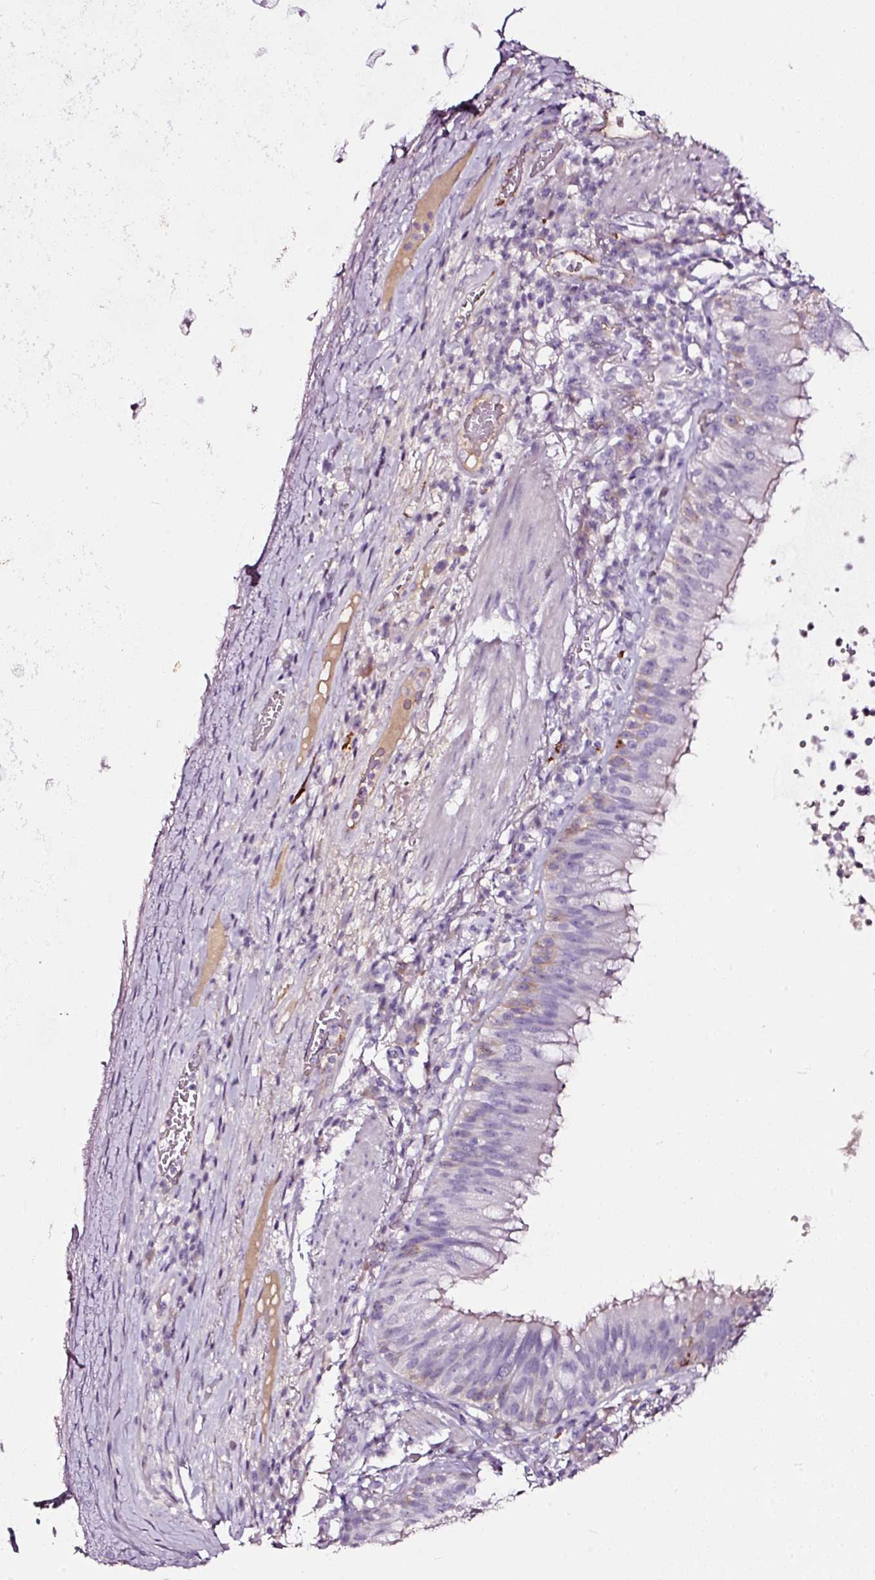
{"staining": {"intensity": "weak", "quantity": "<25%", "location": "cytoplasmic/membranous"}, "tissue": "bronchus", "cell_type": "Respiratory epithelial cells", "image_type": "normal", "snomed": [{"axis": "morphology", "description": "Normal tissue, NOS"}, {"axis": "topography", "description": "Cartilage tissue"}, {"axis": "topography", "description": "Bronchus"}], "caption": "The immunohistochemistry histopathology image has no significant positivity in respiratory epithelial cells of bronchus. (Immunohistochemistry, brightfield microscopy, high magnification).", "gene": "LAMP3", "patient": {"sex": "male", "age": 56}}